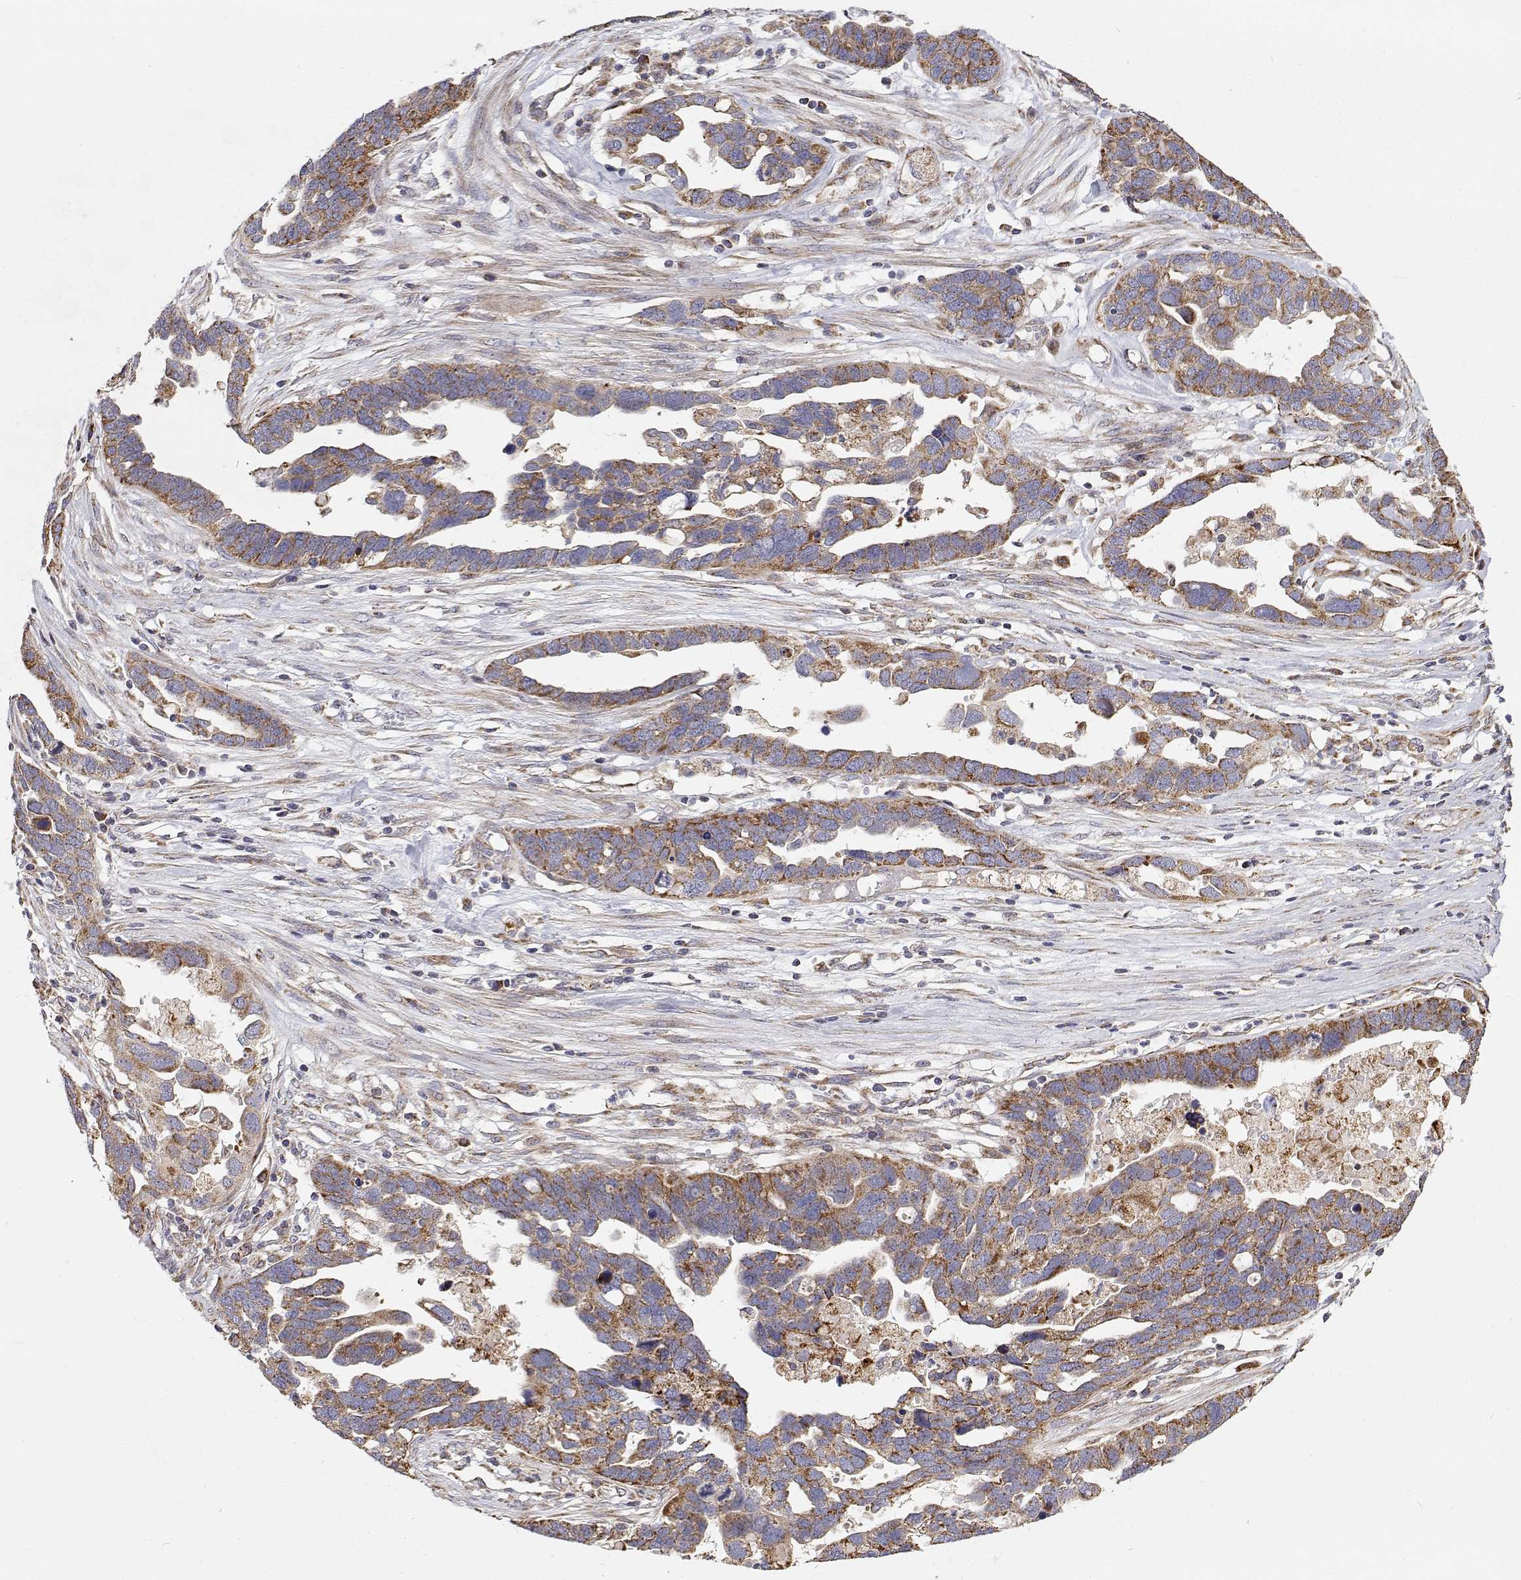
{"staining": {"intensity": "moderate", "quantity": ">75%", "location": "cytoplasmic/membranous"}, "tissue": "ovarian cancer", "cell_type": "Tumor cells", "image_type": "cancer", "snomed": [{"axis": "morphology", "description": "Cystadenocarcinoma, serous, NOS"}, {"axis": "topography", "description": "Ovary"}], "caption": "Moderate cytoplasmic/membranous positivity for a protein is seen in about >75% of tumor cells of ovarian cancer using IHC.", "gene": "SPICE1", "patient": {"sex": "female", "age": 54}}